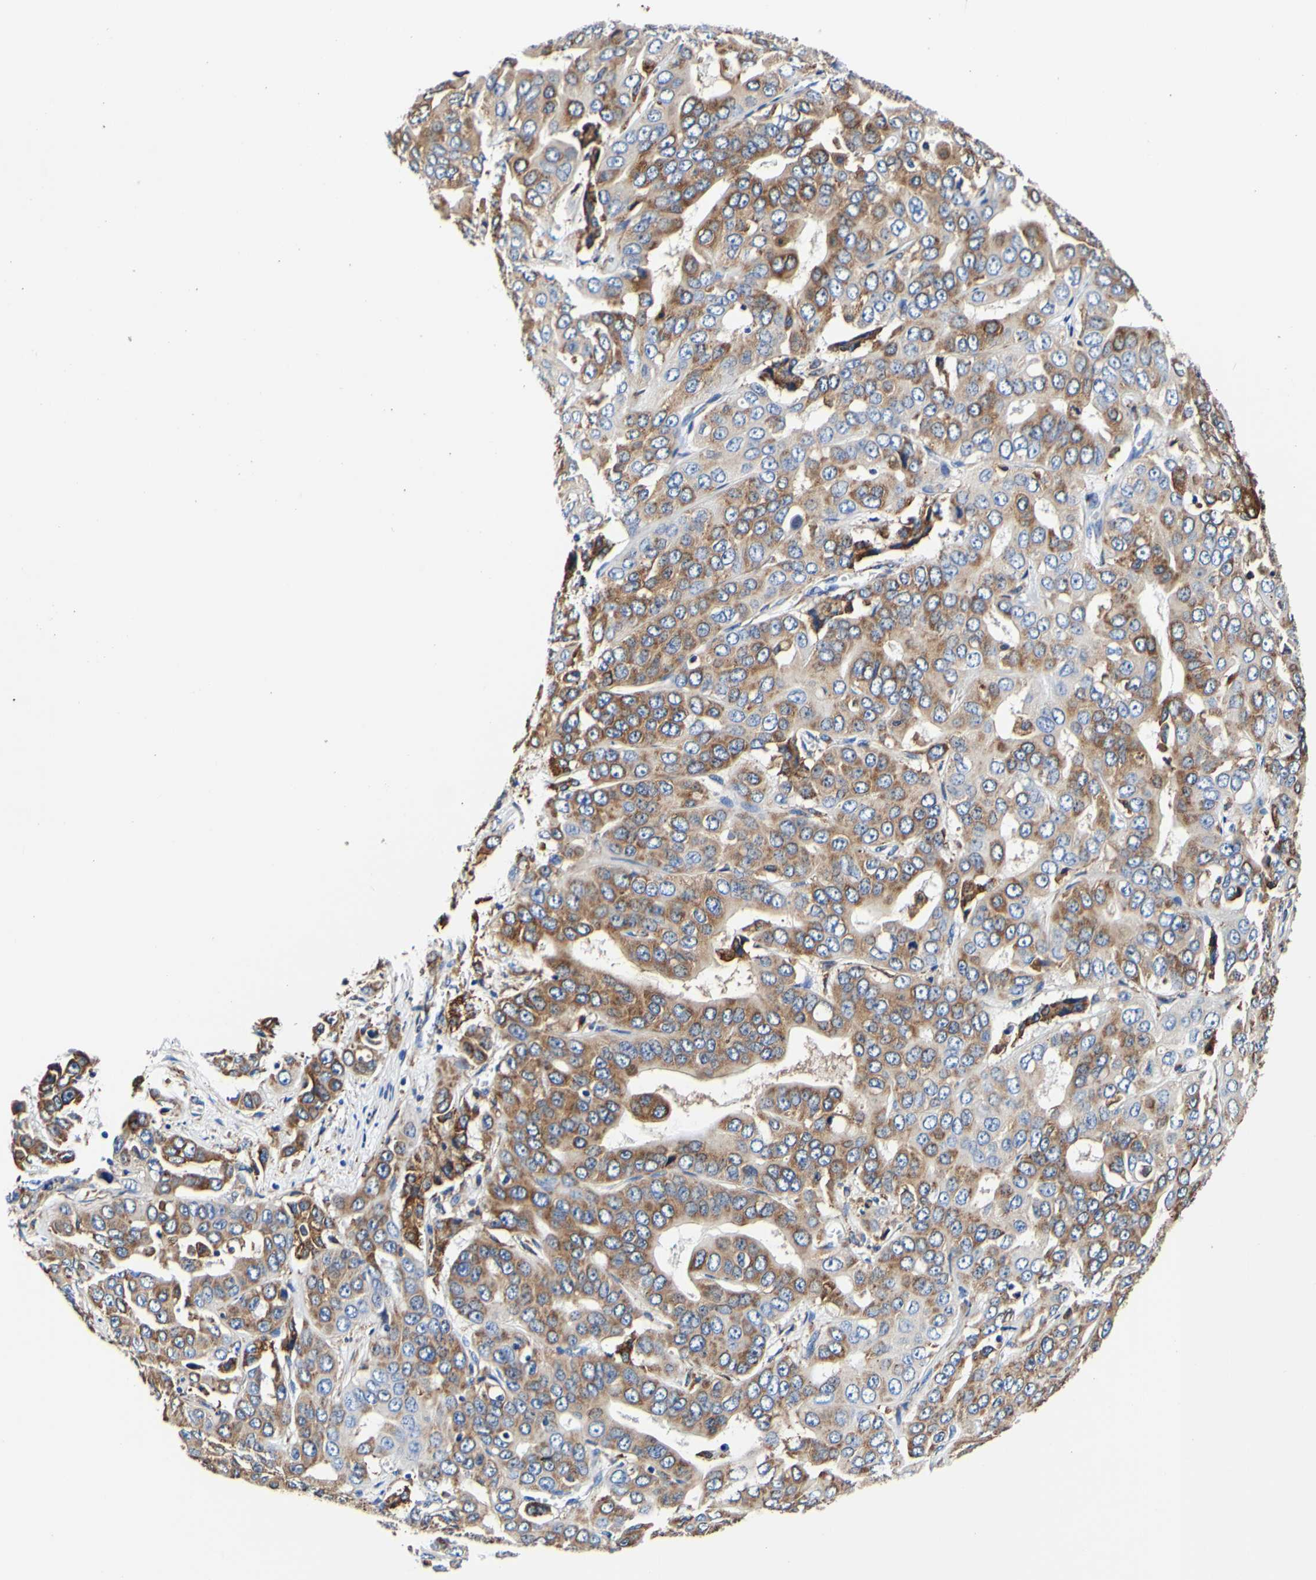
{"staining": {"intensity": "moderate", "quantity": "25%-75%", "location": "cytoplasmic/membranous"}, "tissue": "liver cancer", "cell_type": "Tumor cells", "image_type": "cancer", "snomed": [{"axis": "morphology", "description": "Cholangiocarcinoma"}, {"axis": "topography", "description": "Liver"}], "caption": "IHC of human liver cholangiocarcinoma demonstrates medium levels of moderate cytoplasmic/membranous expression in about 25%-75% of tumor cells.", "gene": "P4HB", "patient": {"sex": "female", "age": 52}}